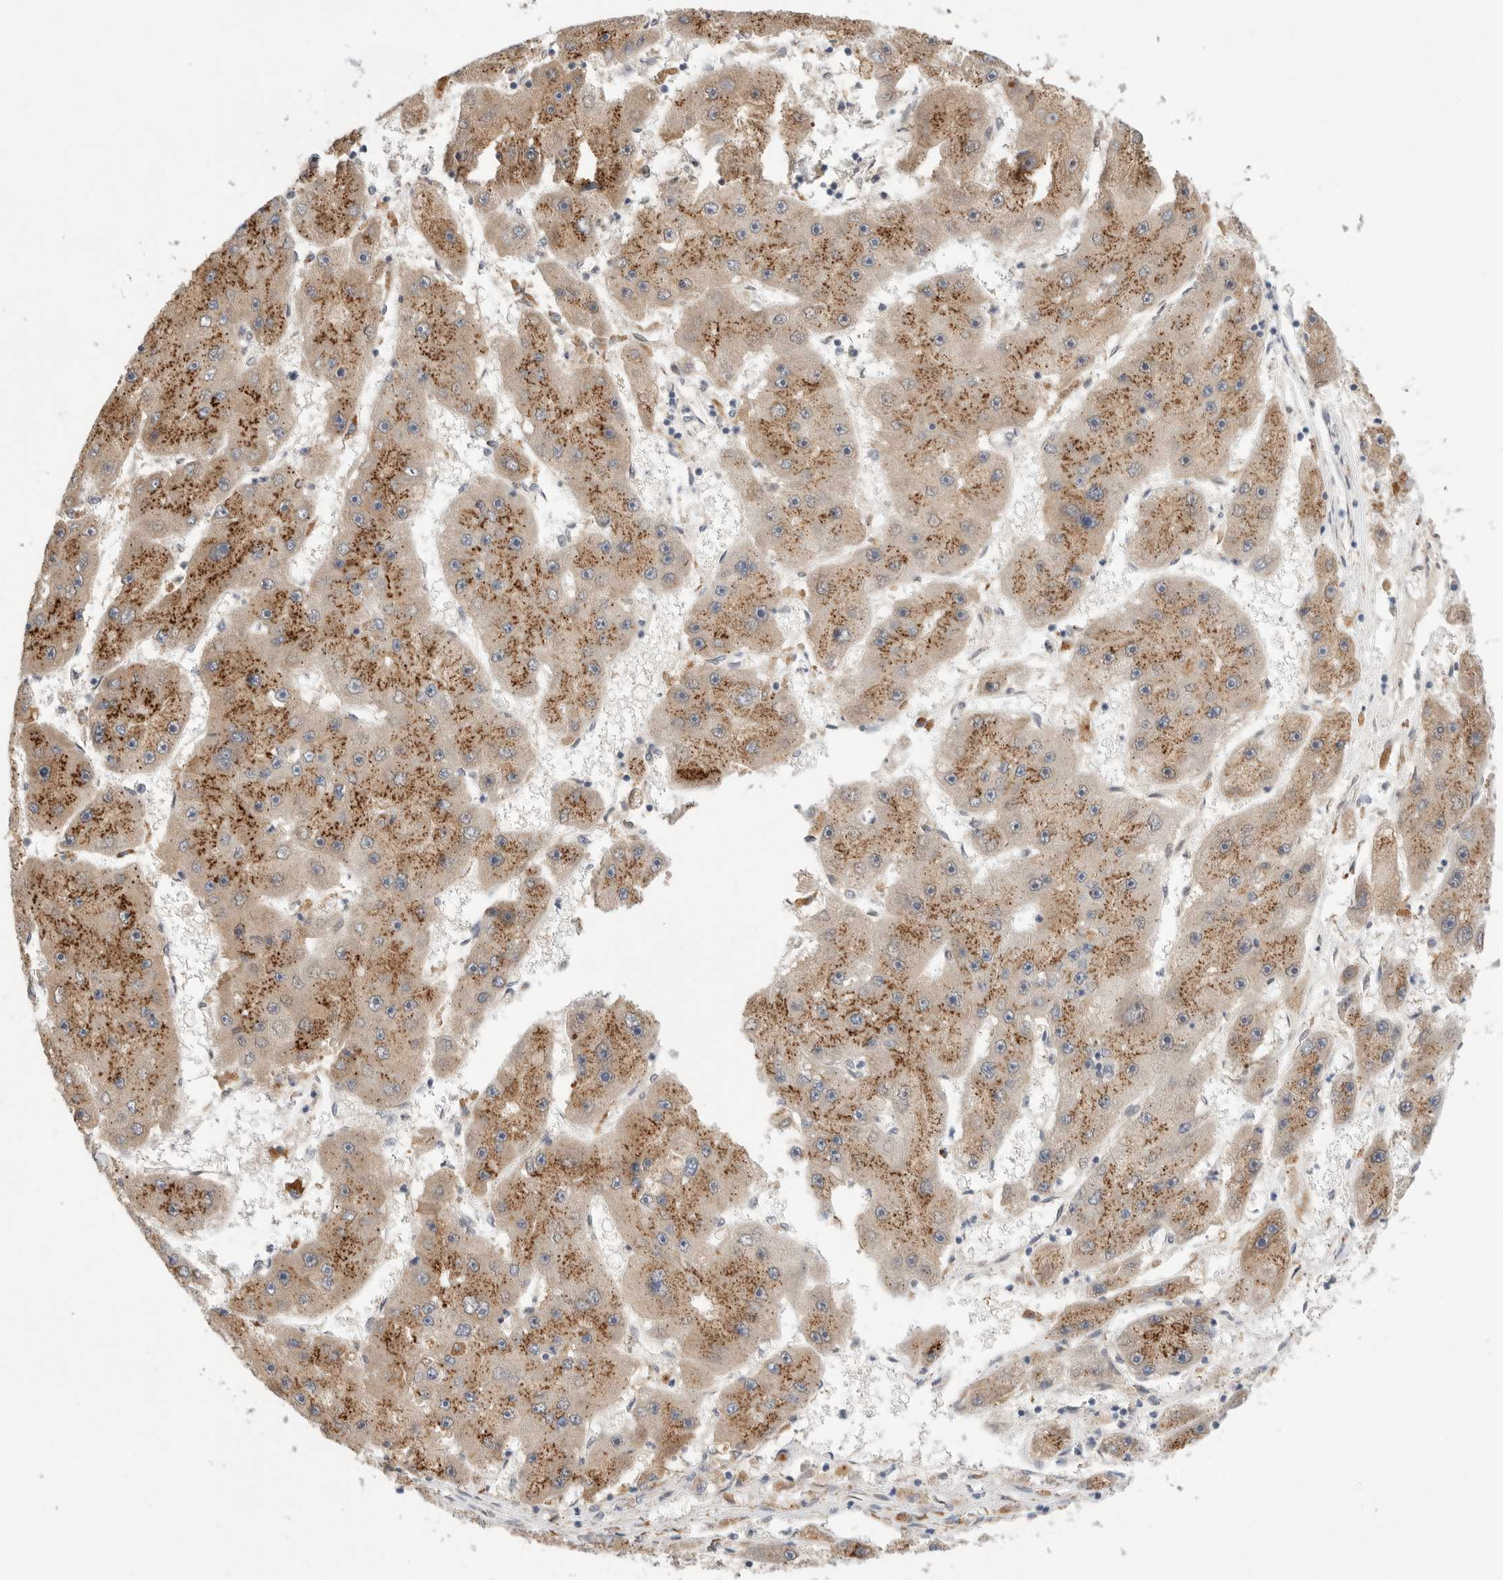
{"staining": {"intensity": "moderate", "quantity": ">75%", "location": "cytoplasmic/membranous"}, "tissue": "liver cancer", "cell_type": "Tumor cells", "image_type": "cancer", "snomed": [{"axis": "morphology", "description": "Carcinoma, Hepatocellular, NOS"}, {"axis": "topography", "description": "Liver"}], "caption": "Liver hepatocellular carcinoma stained with IHC demonstrates moderate cytoplasmic/membranous positivity in about >75% of tumor cells.", "gene": "LEMD3", "patient": {"sex": "female", "age": 61}}